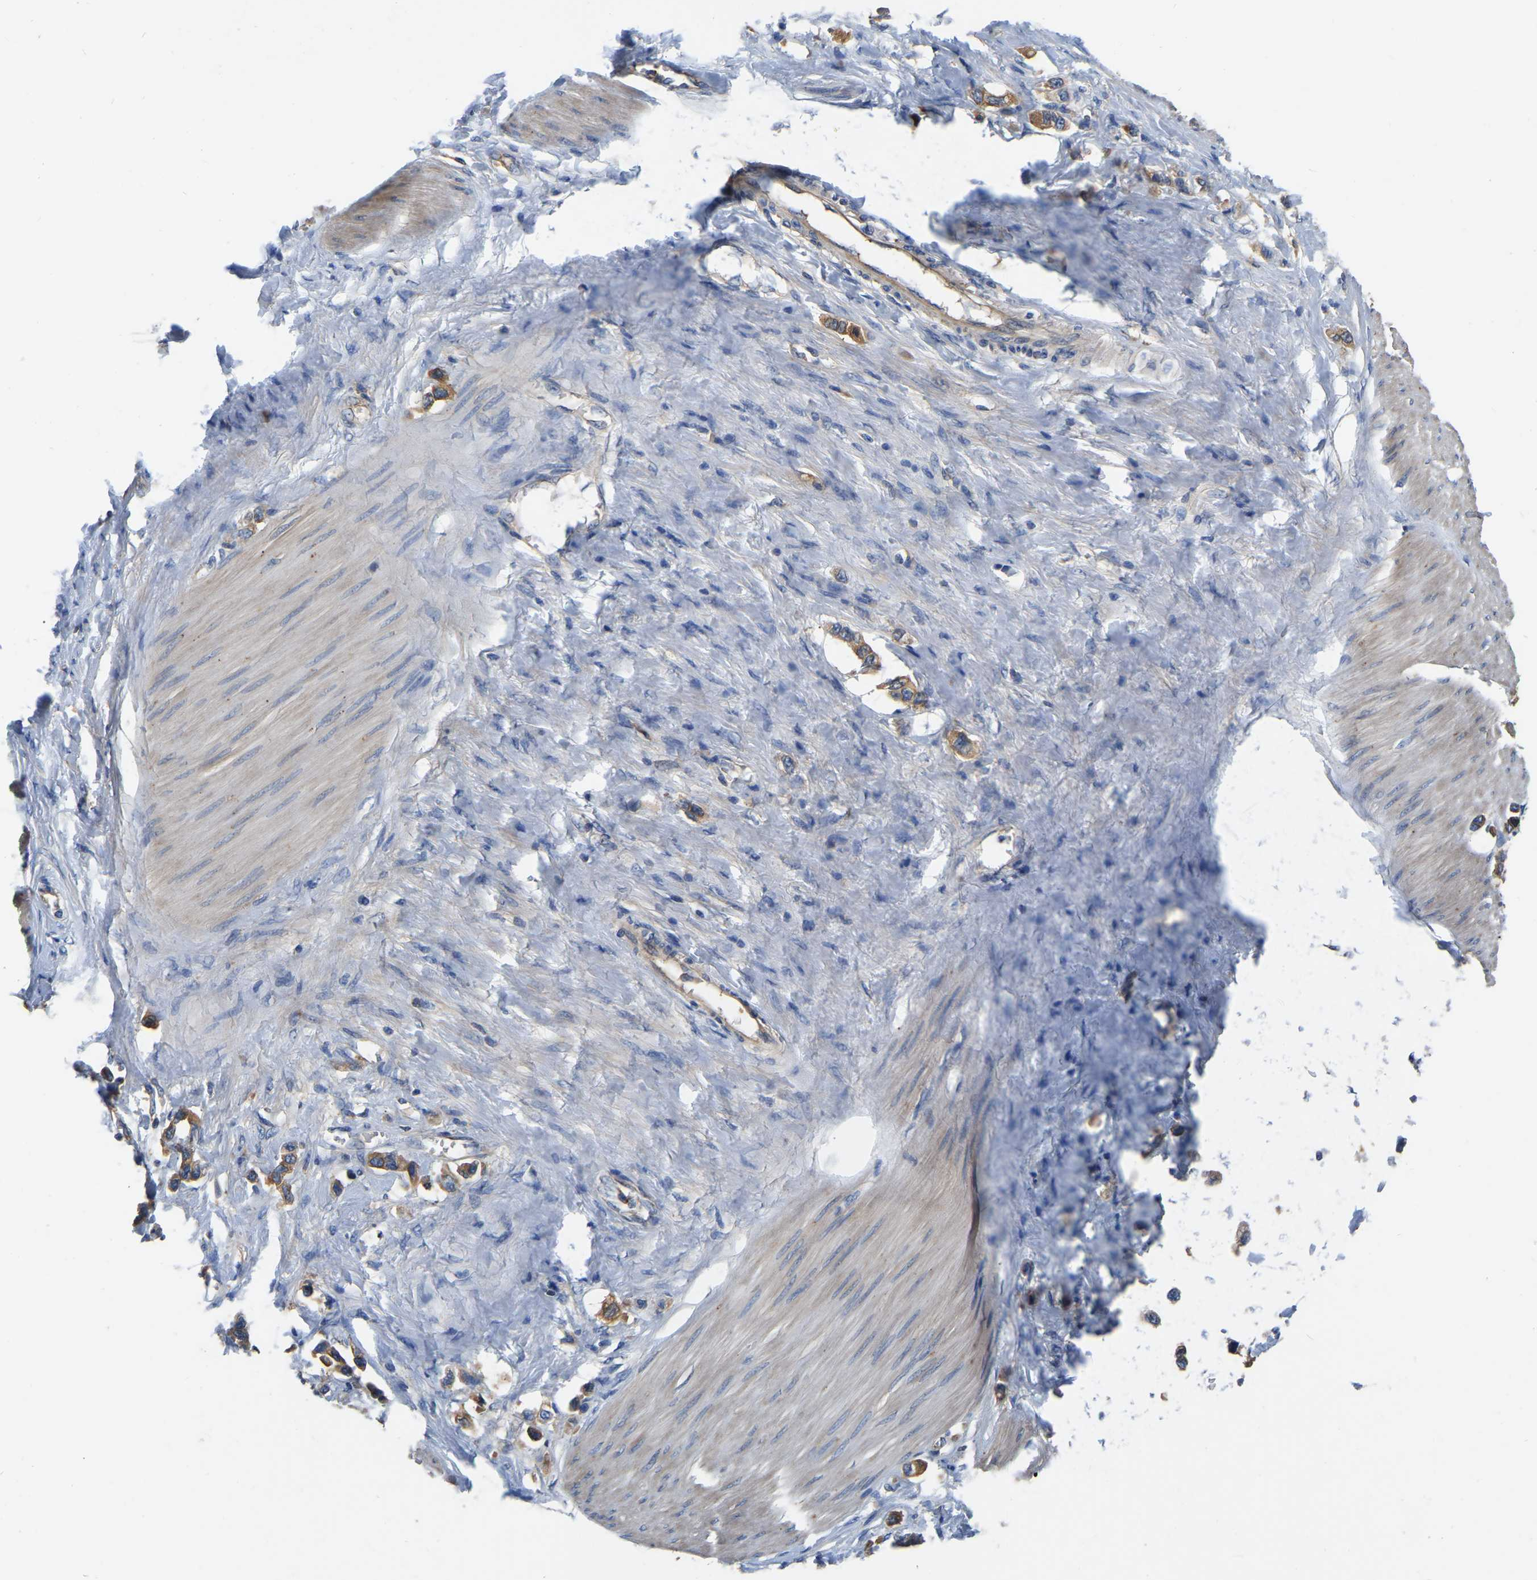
{"staining": {"intensity": "moderate", "quantity": ">75%", "location": "cytoplasmic/membranous"}, "tissue": "stomach cancer", "cell_type": "Tumor cells", "image_type": "cancer", "snomed": [{"axis": "morphology", "description": "Adenocarcinoma, NOS"}, {"axis": "topography", "description": "Stomach"}], "caption": "The photomicrograph shows a brown stain indicating the presence of a protein in the cytoplasmic/membranous of tumor cells in stomach adenocarcinoma. Immunohistochemistry stains the protein in brown and the nuclei are stained blue.", "gene": "GARS1", "patient": {"sex": "female", "age": 65}}